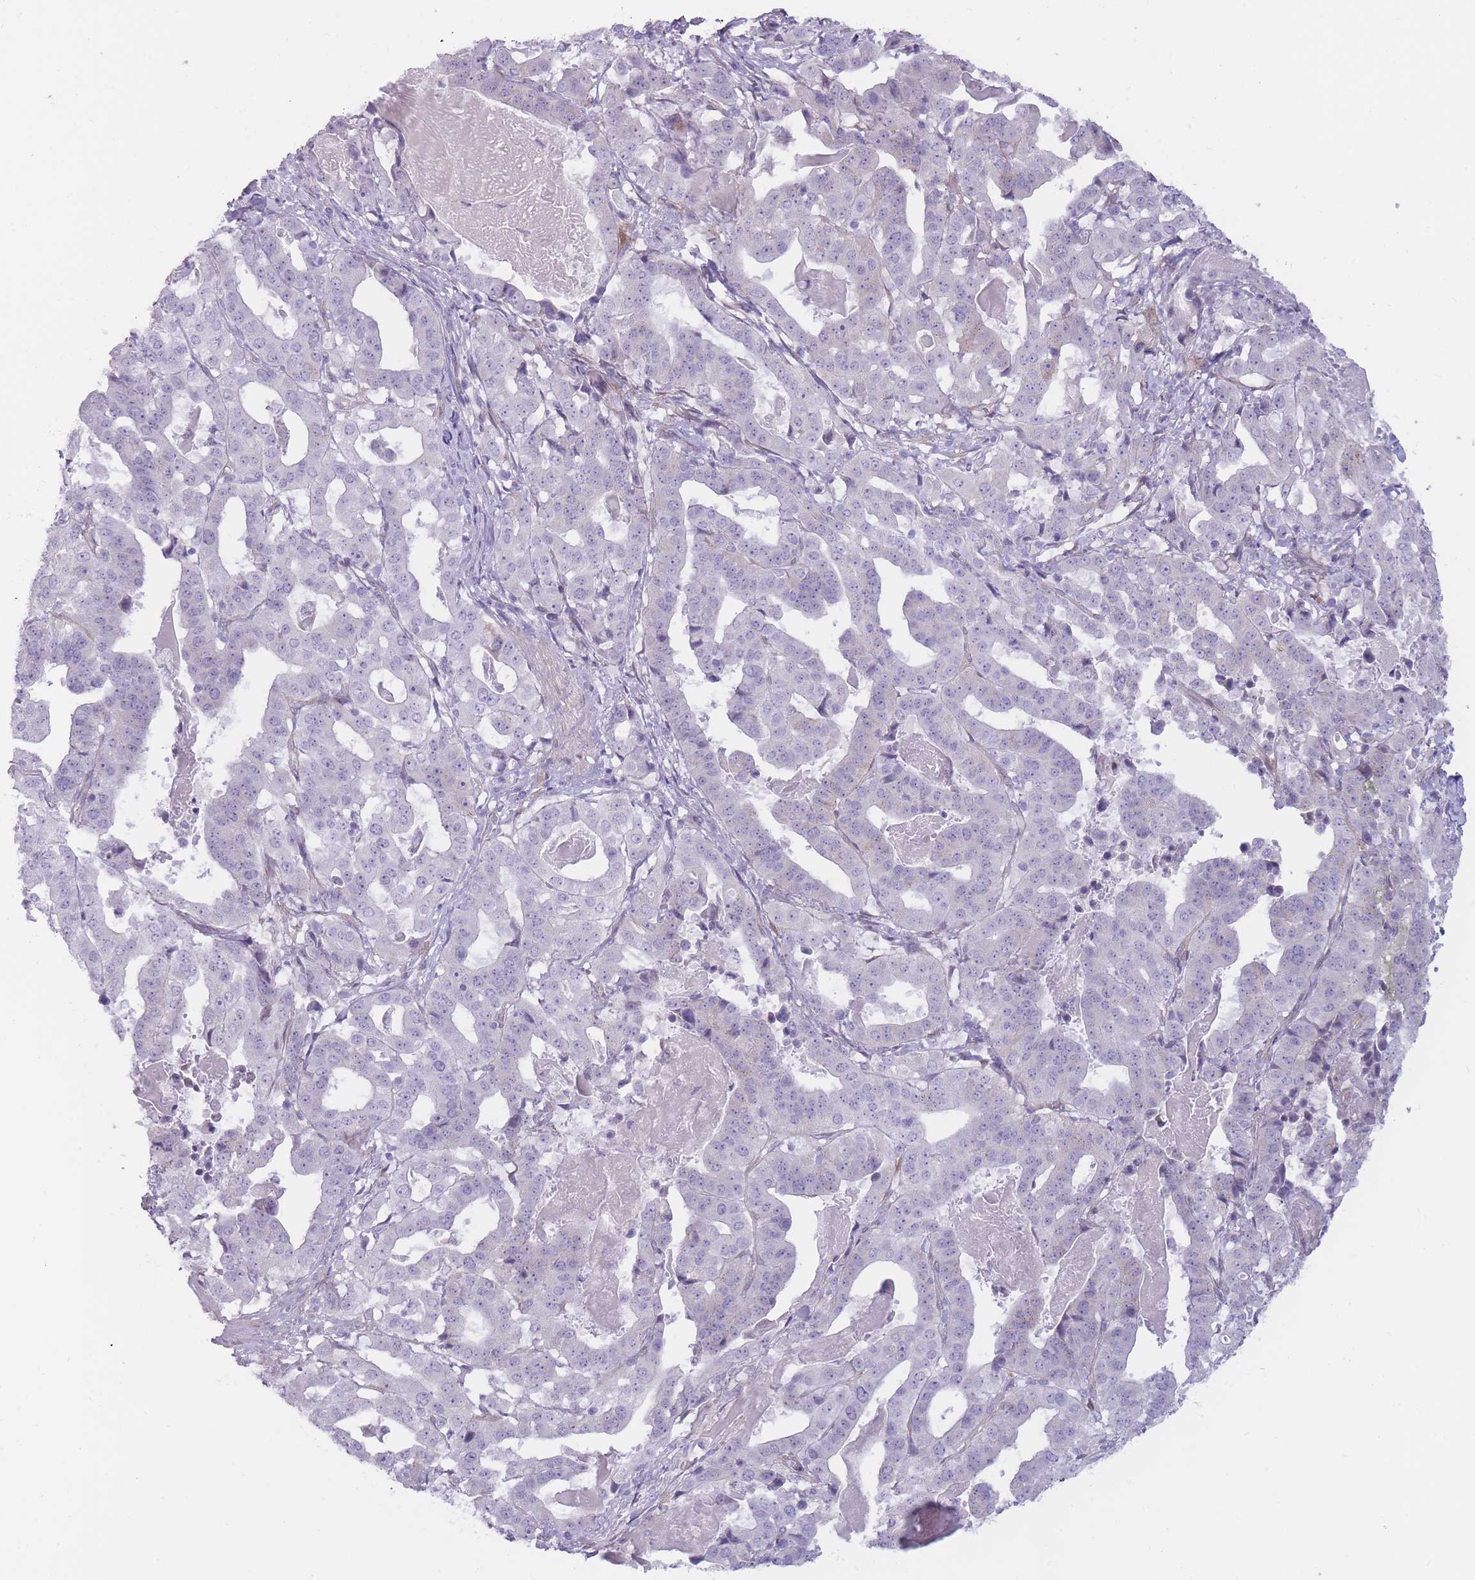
{"staining": {"intensity": "negative", "quantity": "none", "location": "none"}, "tissue": "stomach cancer", "cell_type": "Tumor cells", "image_type": "cancer", "snomed": [{"axis": "morphology", "description": "Adenocarcinoma, NOS"}, {"axis": "topography", "description": "Stomach"}], "caption": "Immunohistochemistry of human stomach adenocarcinoma displays no staining in tumor cells. The staining was performed using DAB to visualize the protein expression in brown, while the nuclei were stained in blue with hematoxylin (Magnification: 20x).", "gene": "PGRMC2", "patient": {"sex": "male", "age": 48}}